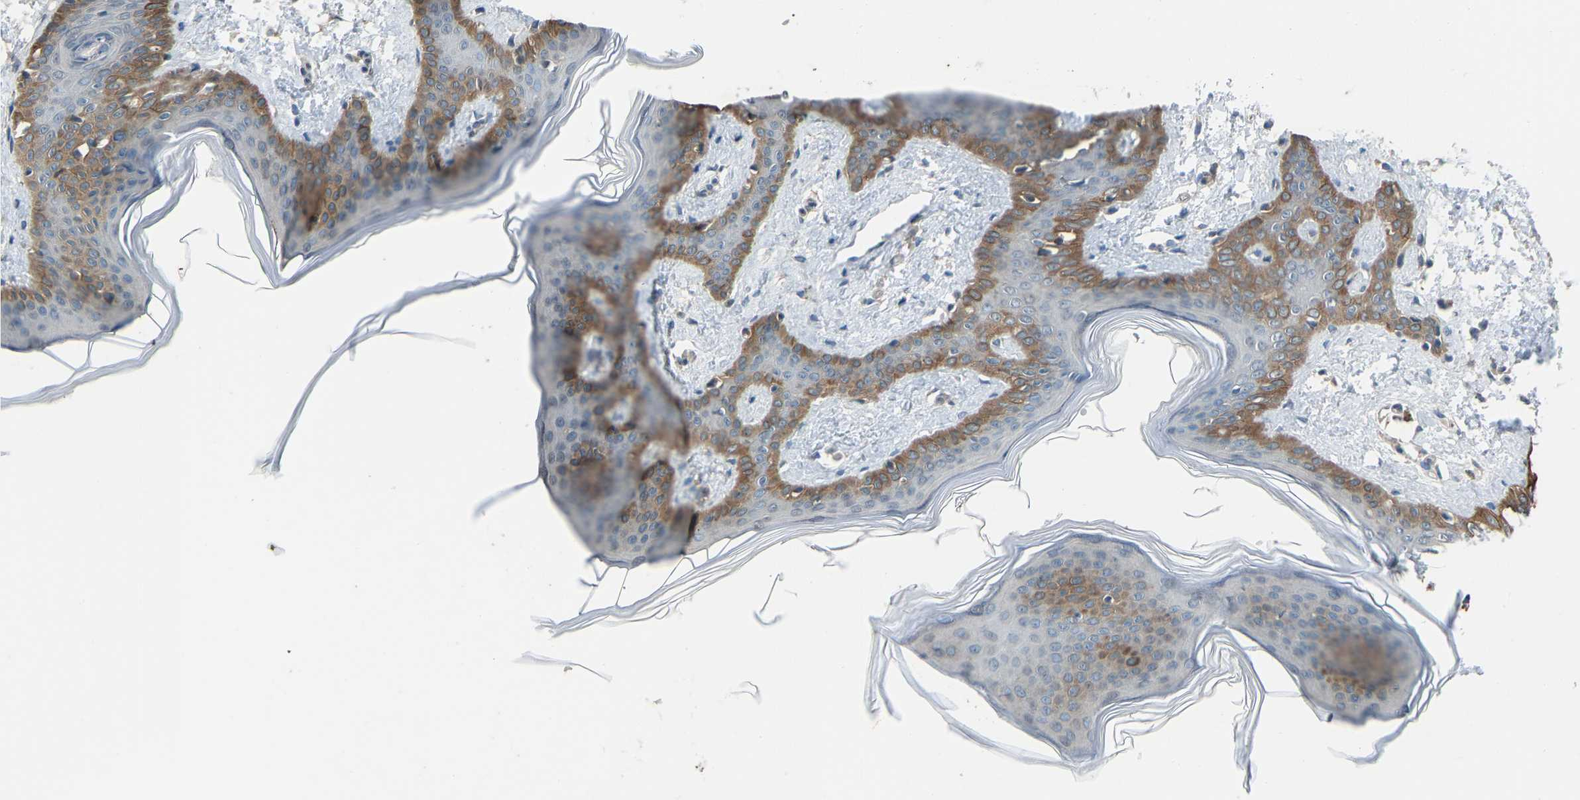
{"staining": {"intensity": "negative", "quantity": "none", "location": "none"}, "tissue": "skin", "cell_type": "Fibroblasts", "image_type": "normal", "snomed": [{"axis": "morphology", "description": "Normal tissue, NOS"}, {"axis": "topography", "description": "Skin"}], "caption": "The micrograph reveals no staining of fibroblasts in benign skin. (Stains: DAB immunohistochemistry (IHC) with hematoxylin counter stain, Microscopy: brightfield microscopy at high magnification).", "gene": "SLC43A1", "patient": {"sex": "female", "age": 17}}